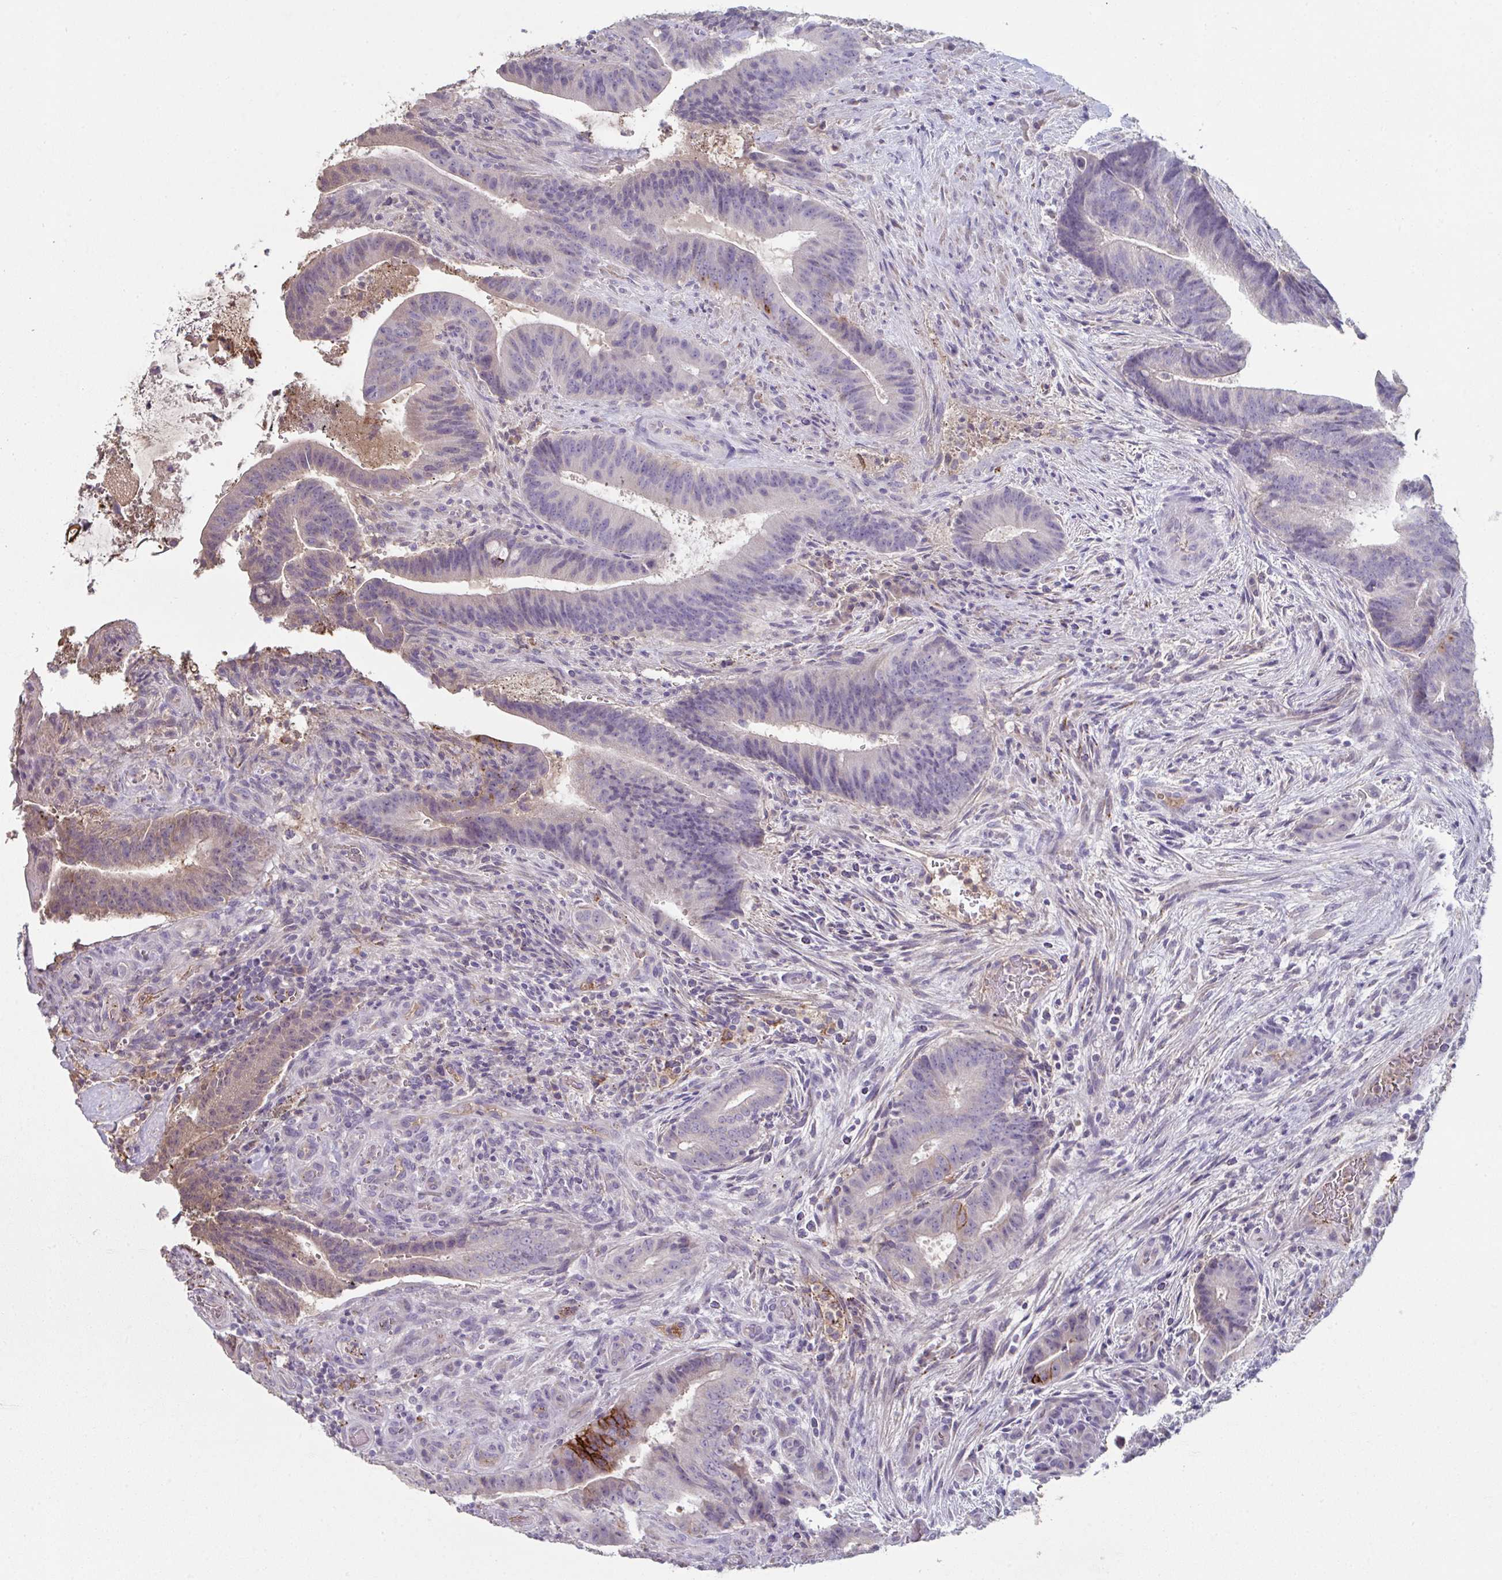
{"staining": {"intensity": "moderate", "quantity": "<25%", "location": "cytoplasmic/membranous"}, "tissue": "colorectal cancer", "cell_type": "Tumor cells", "image_type": "cancer", "snomed": [{"axis": "morphology", "description": "Adenocarcinoma, NOS"}, {"axis": "topography", "description": "Colon"}], "caption": "Immunohistochemical staining of human adenocarcinoma (colorectal) reveals low levels of moderate cytoplasmic/membranous protein staining in about <25% of tumor cells.", "gene": "ADAM21", "patient": {"sex": "female", "age": 43}}